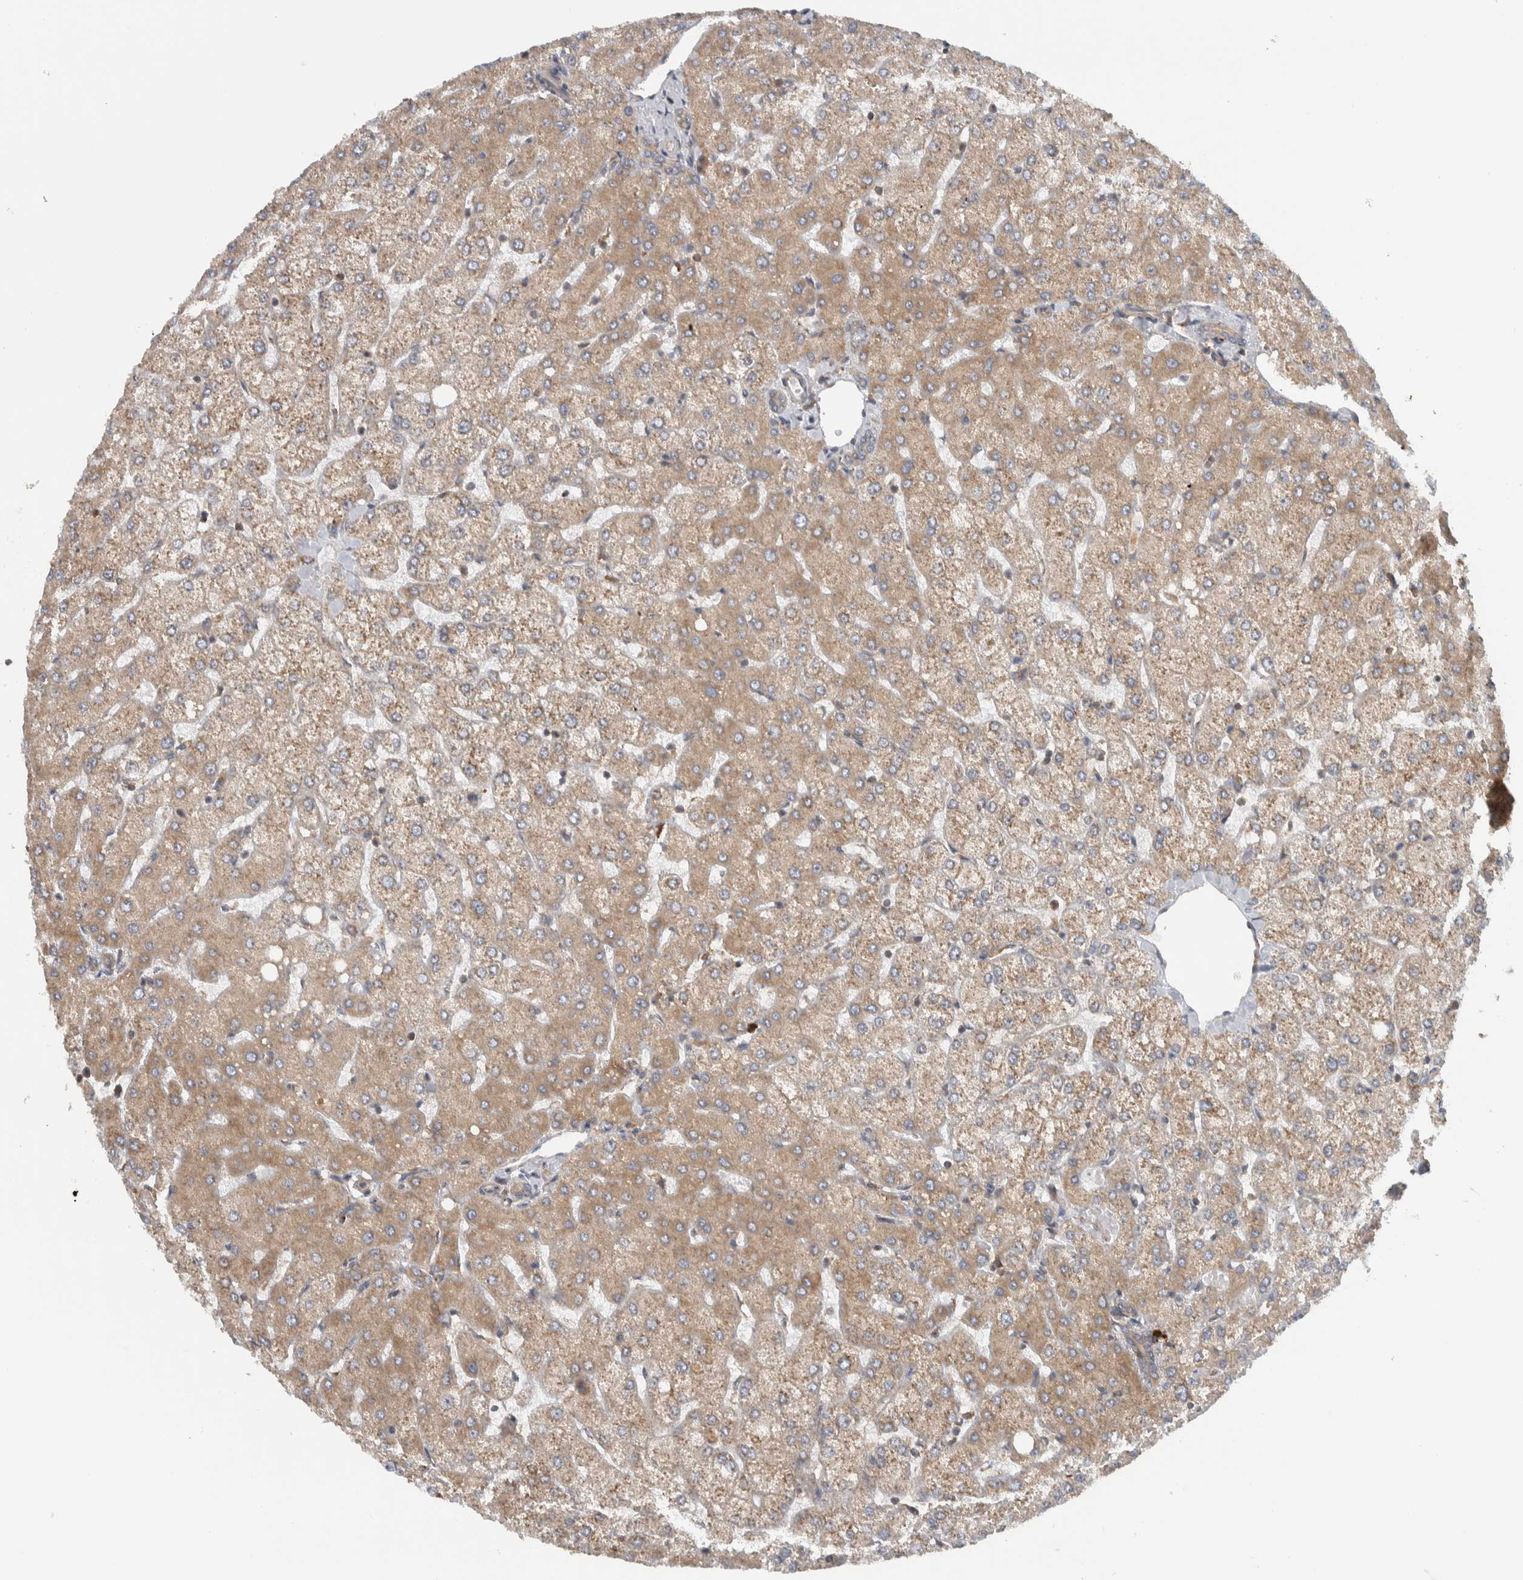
{"staining": {"intensity": "moderate", "quantity": ">75%", "location": "cytoplasmic/membranous"}, "tissue": "liver", "cell_type": "Cholangiocytes", "image_type": "normal", "snomed": [{"axis": "morphology", "description": "Normal tissue, NOS"}, {"axis": "topography", "description": "Liver"}], "caption": "This photomicrograph displays immunohistochemistry staining of normal human liver, with medium moderate cytoplasmic/membranous positivity in about >75% of cholangiocytes.", "gene": "EIF3H", "patient": {"sex": "female", "age": 54}}